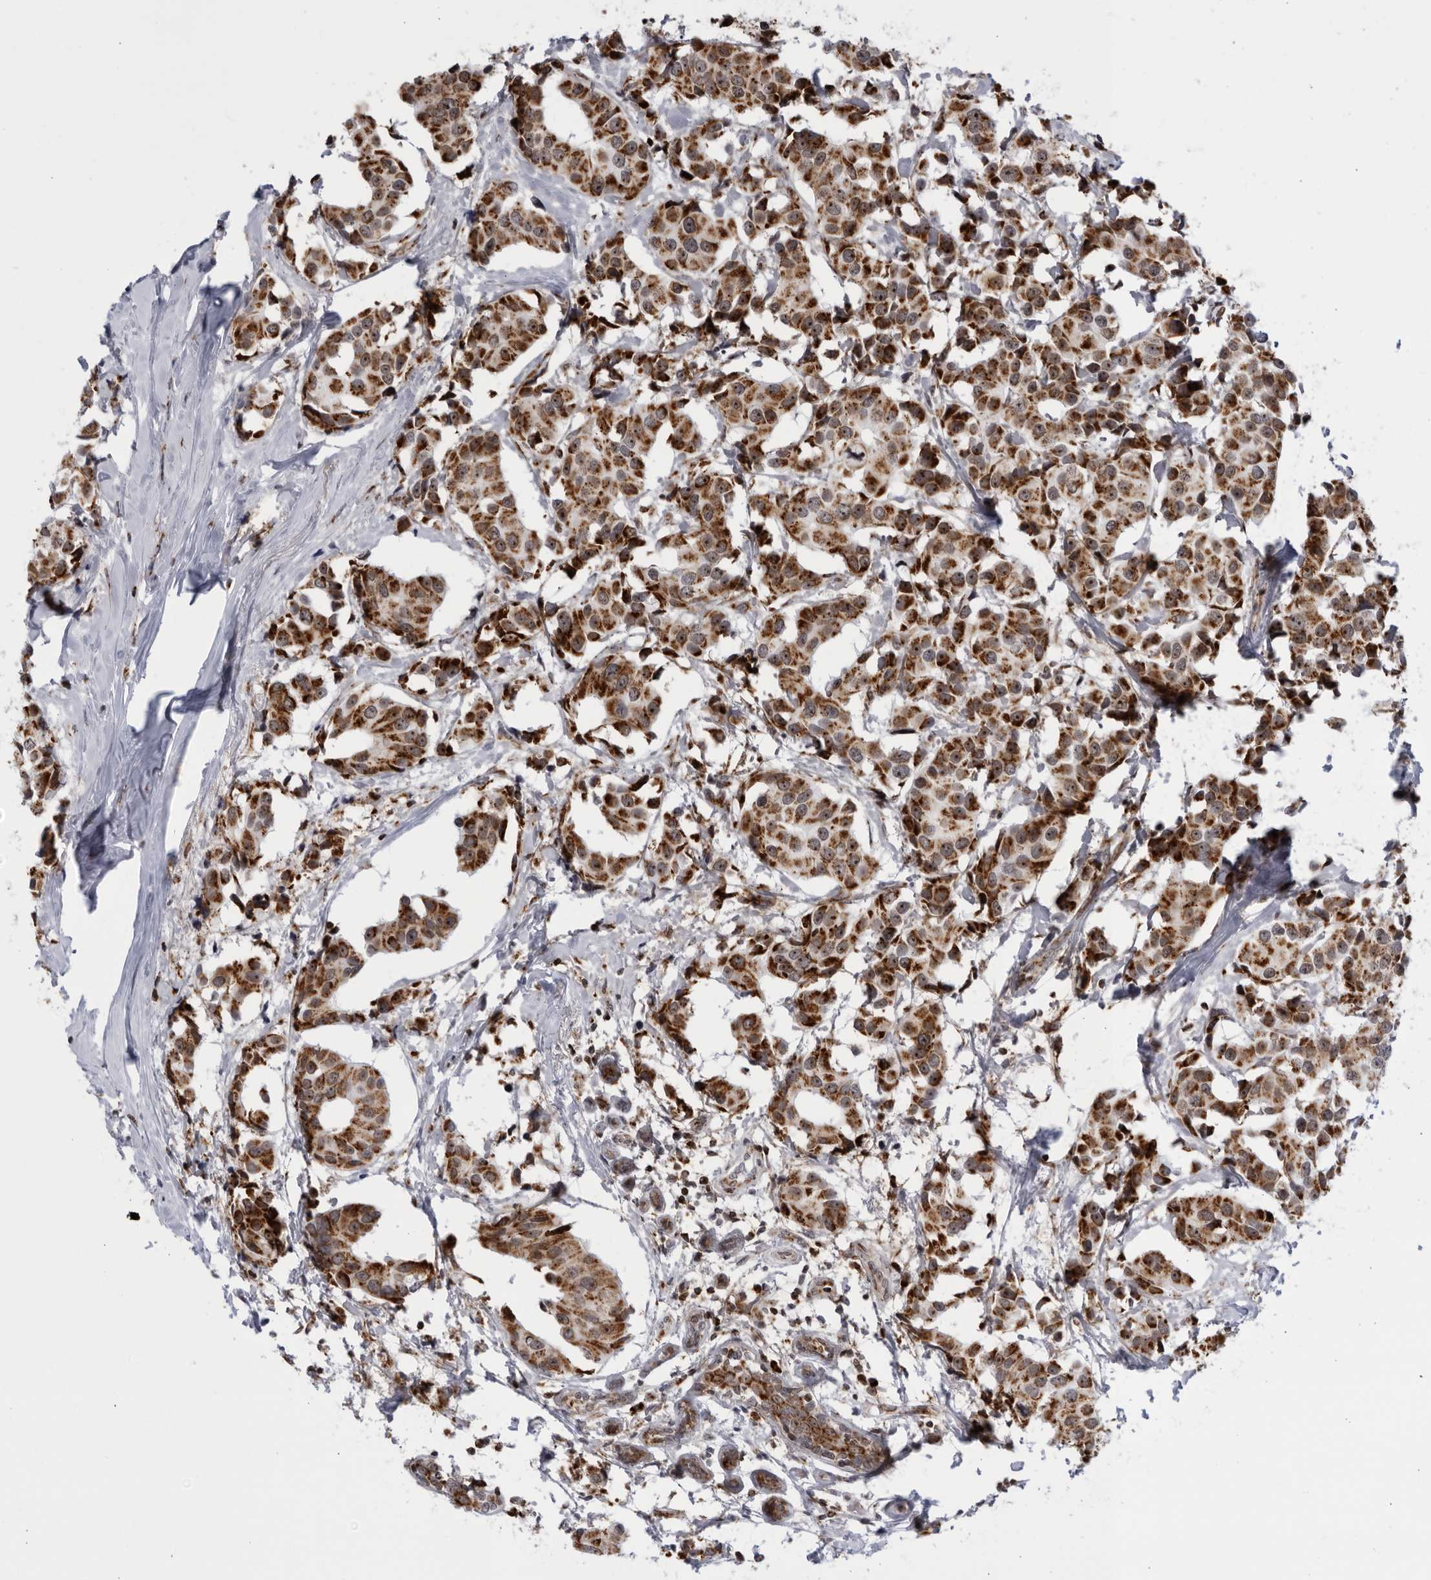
{"staining": {"intensity": "strong", "quantity": ">75%", "location": "cytoplasmic/membranous,nuclear"}, "tissue": "breast cancer", "cell_type": "Tumor cells", "image_type": "cancer", "snomed": [{"axis": "morphology", "description": "Normal tissue, NOS"}, {"axis": "morphology", "description": "Duct carcinoma"}, {"axis": "topography", "description": "Breast"}], "caption": "This is a histology image of IHC staining of breast invasive ductal carcinoma, which shows strong staining in the cytoplasmic/membranous and nuclear of tumor cells.", "gene": "RBM34", "patient": {"sex": "female", "age": 39}}